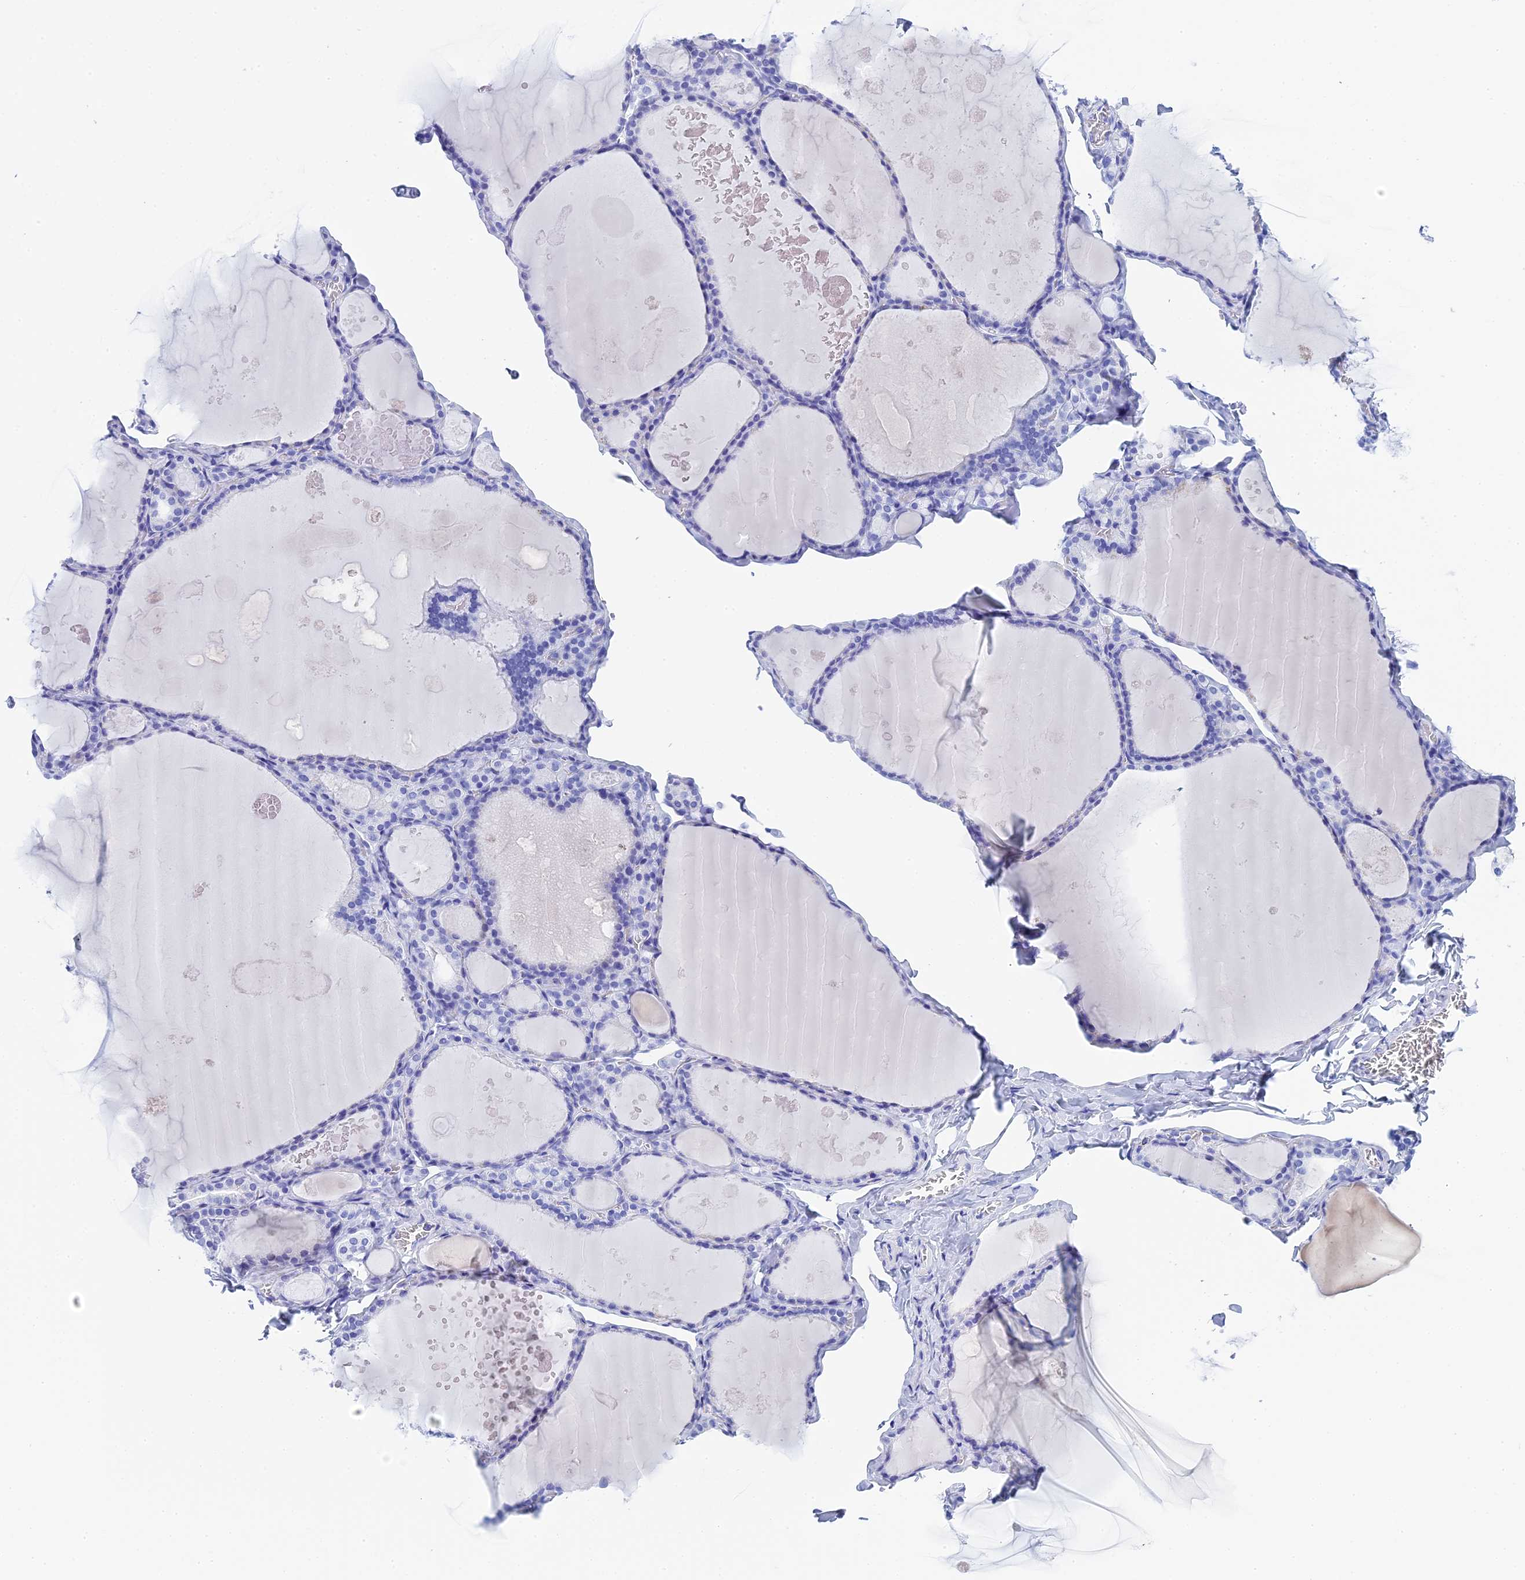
{"staining": {"intensity": "negative", "quantity": "none", "location": "none"}, "tissue": "thyroid gland", "cell_type": "Glandular cells", "image_type": "normal", "snomed": [{"axis": "morphology", "description": "Normal tissue, NOS"}, {"axis": "topography", "description": "Thyroid gland"}], "caption": "The histopathology image demonstrates no significant expression in glandular cells of thyroid gland. The staining was performed using DAB (3,3'-diaminobenzidine) to visualize the protein expression in brown, while the nuclei were stained in blue with hematoxylin (Magnification: 20x).", "gene": "TEX101", "patient": {"sex": "male", "age": 56}}